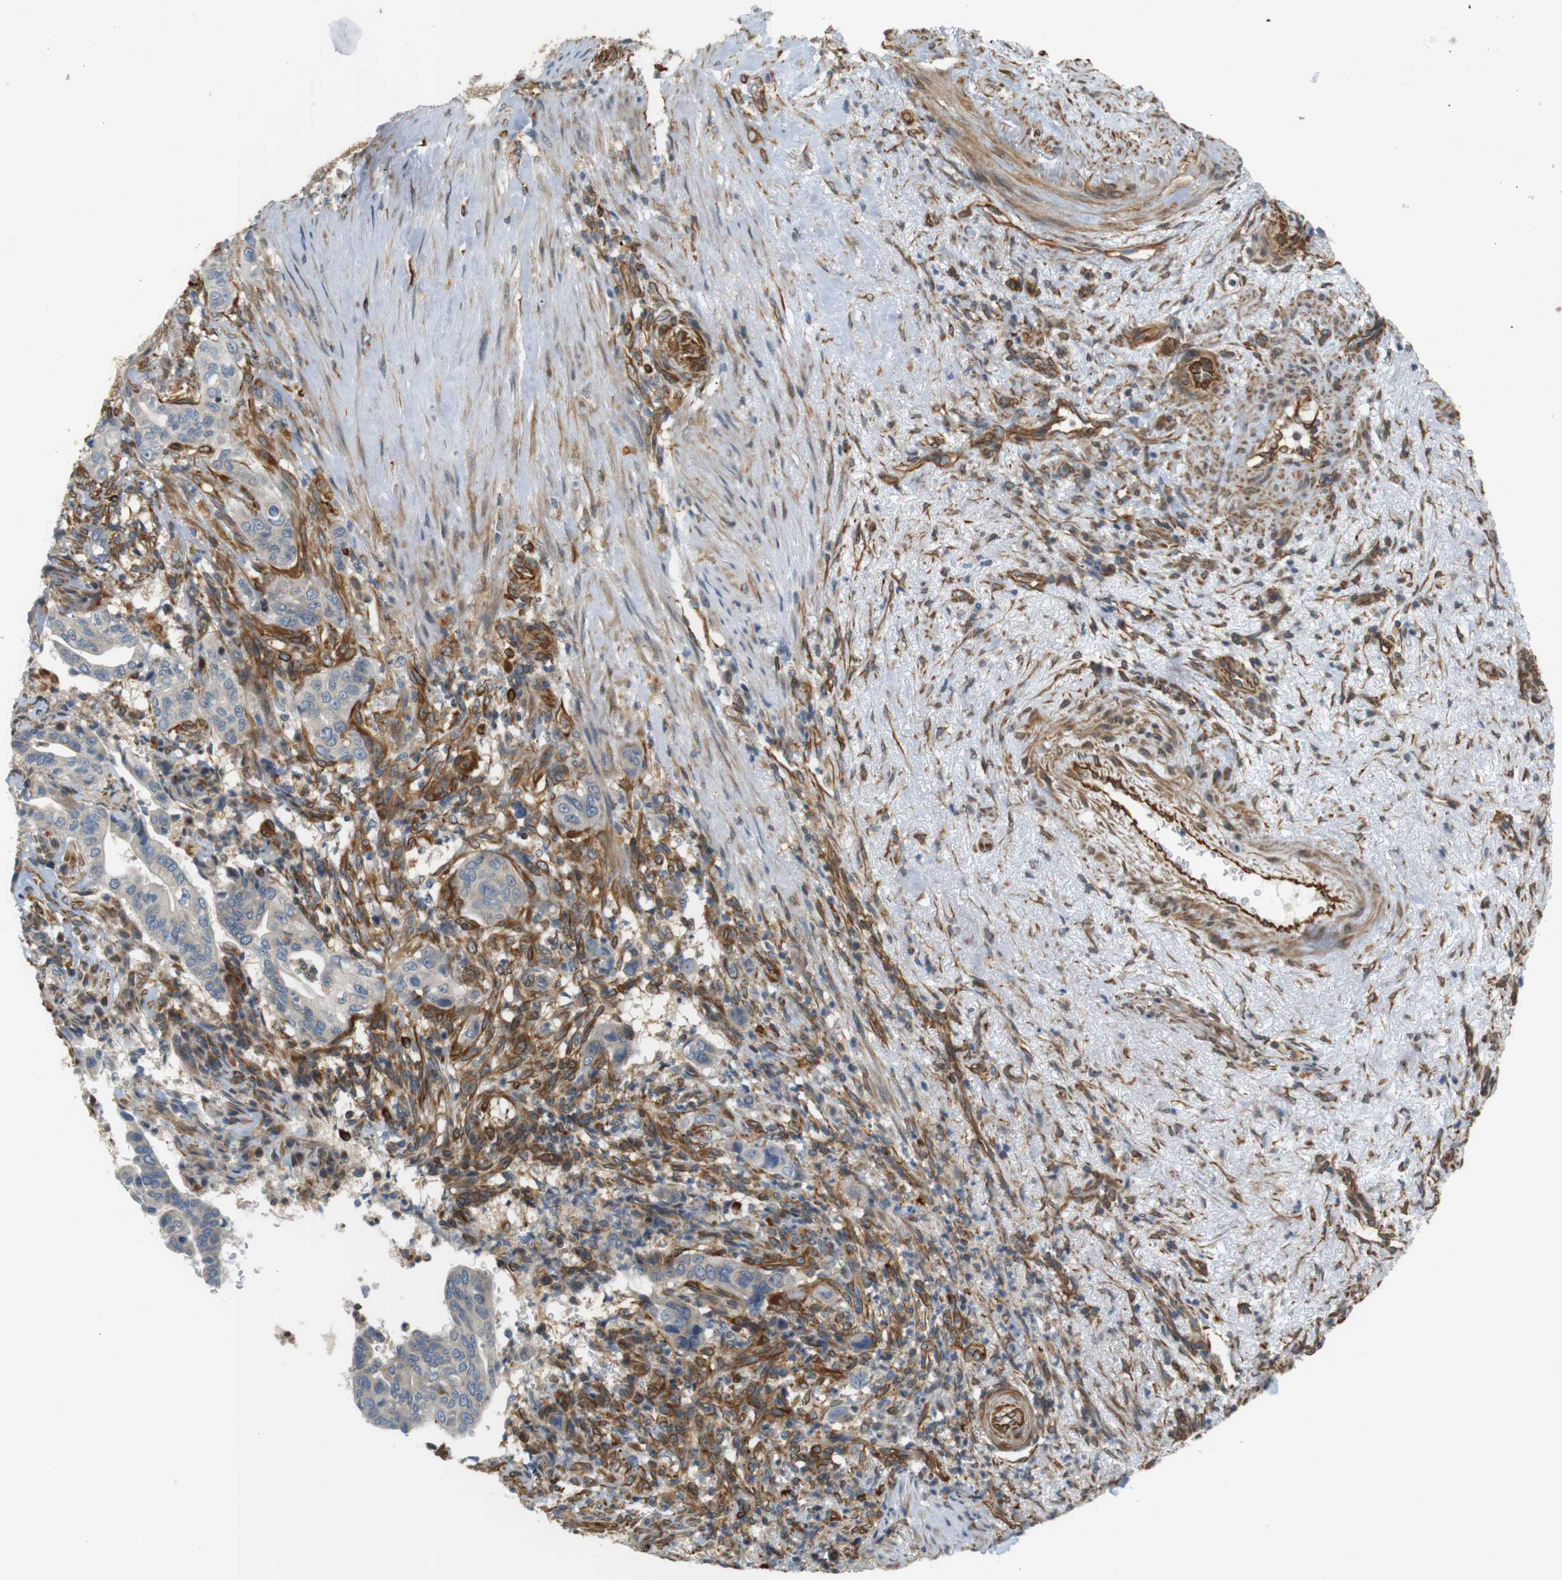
{"staining": {"intensity": "negative", "quantity": "none", "location": "none"}, "tissue": "liver cancer", "cell_type": "Tumor cells", "image_type": "cancer", "snomed": [{"axis": "morphology", "description": "Cholangiocarcinoma"}, {"axis": "topography", "description": "Liver"}], "caption": "Micrograph shows no significant protein staining in tumor cells of cholangiocarcinoma (liver). (Brightfield microscopy of DAB (3,3'-diaminobenzidine) IHC at high magnification).", "gene": "CYTH3", "patient": {"sex": "female", "age": 67}}